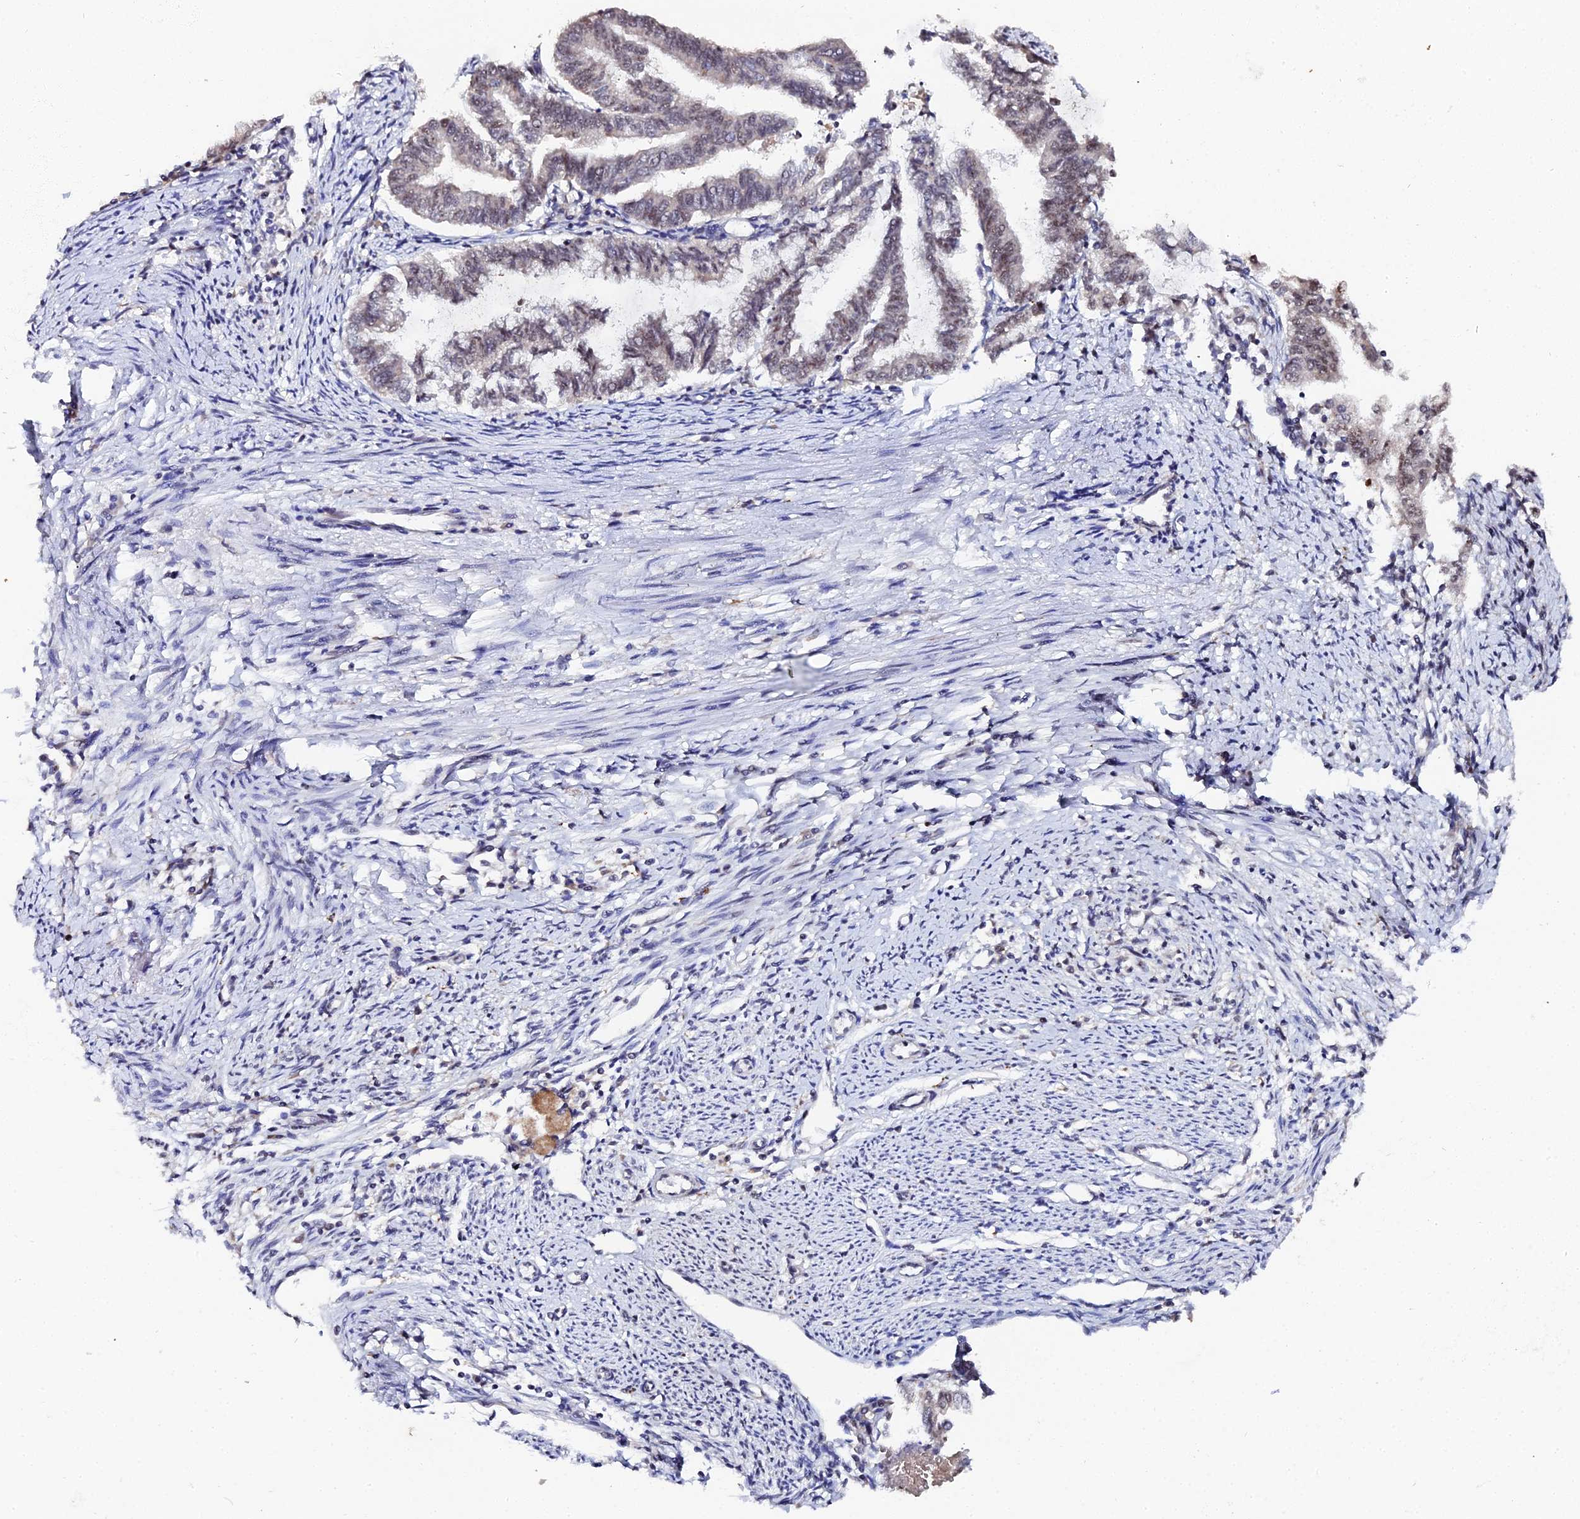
{"staining": {"intensity": "weak", "quantity": "25%-75%", "location": "cytoplasmic/membranous"}, "tissue": "endometrial cancer", "cell_type": "Tumor cells", "image_type": "cancer", "snomed": [{"axis": "morphology", "description": "Adenocarcinoma, NOS"}, {"axis": "topography", "description": "Endometrium"}], "caption": "Immunohistochemistry of human endometrial adenocarcinoma reveals low levels of weak cytoplasmic/membranous positivity in approximately 25%-75% of tumor cells. (DAB (3,3'-diaminobenzidine) IHC, brown staining for protein, blue staining for nuclei).", "gene": "MAGOHB", "patient": {"sex": "female", "age": 79}}